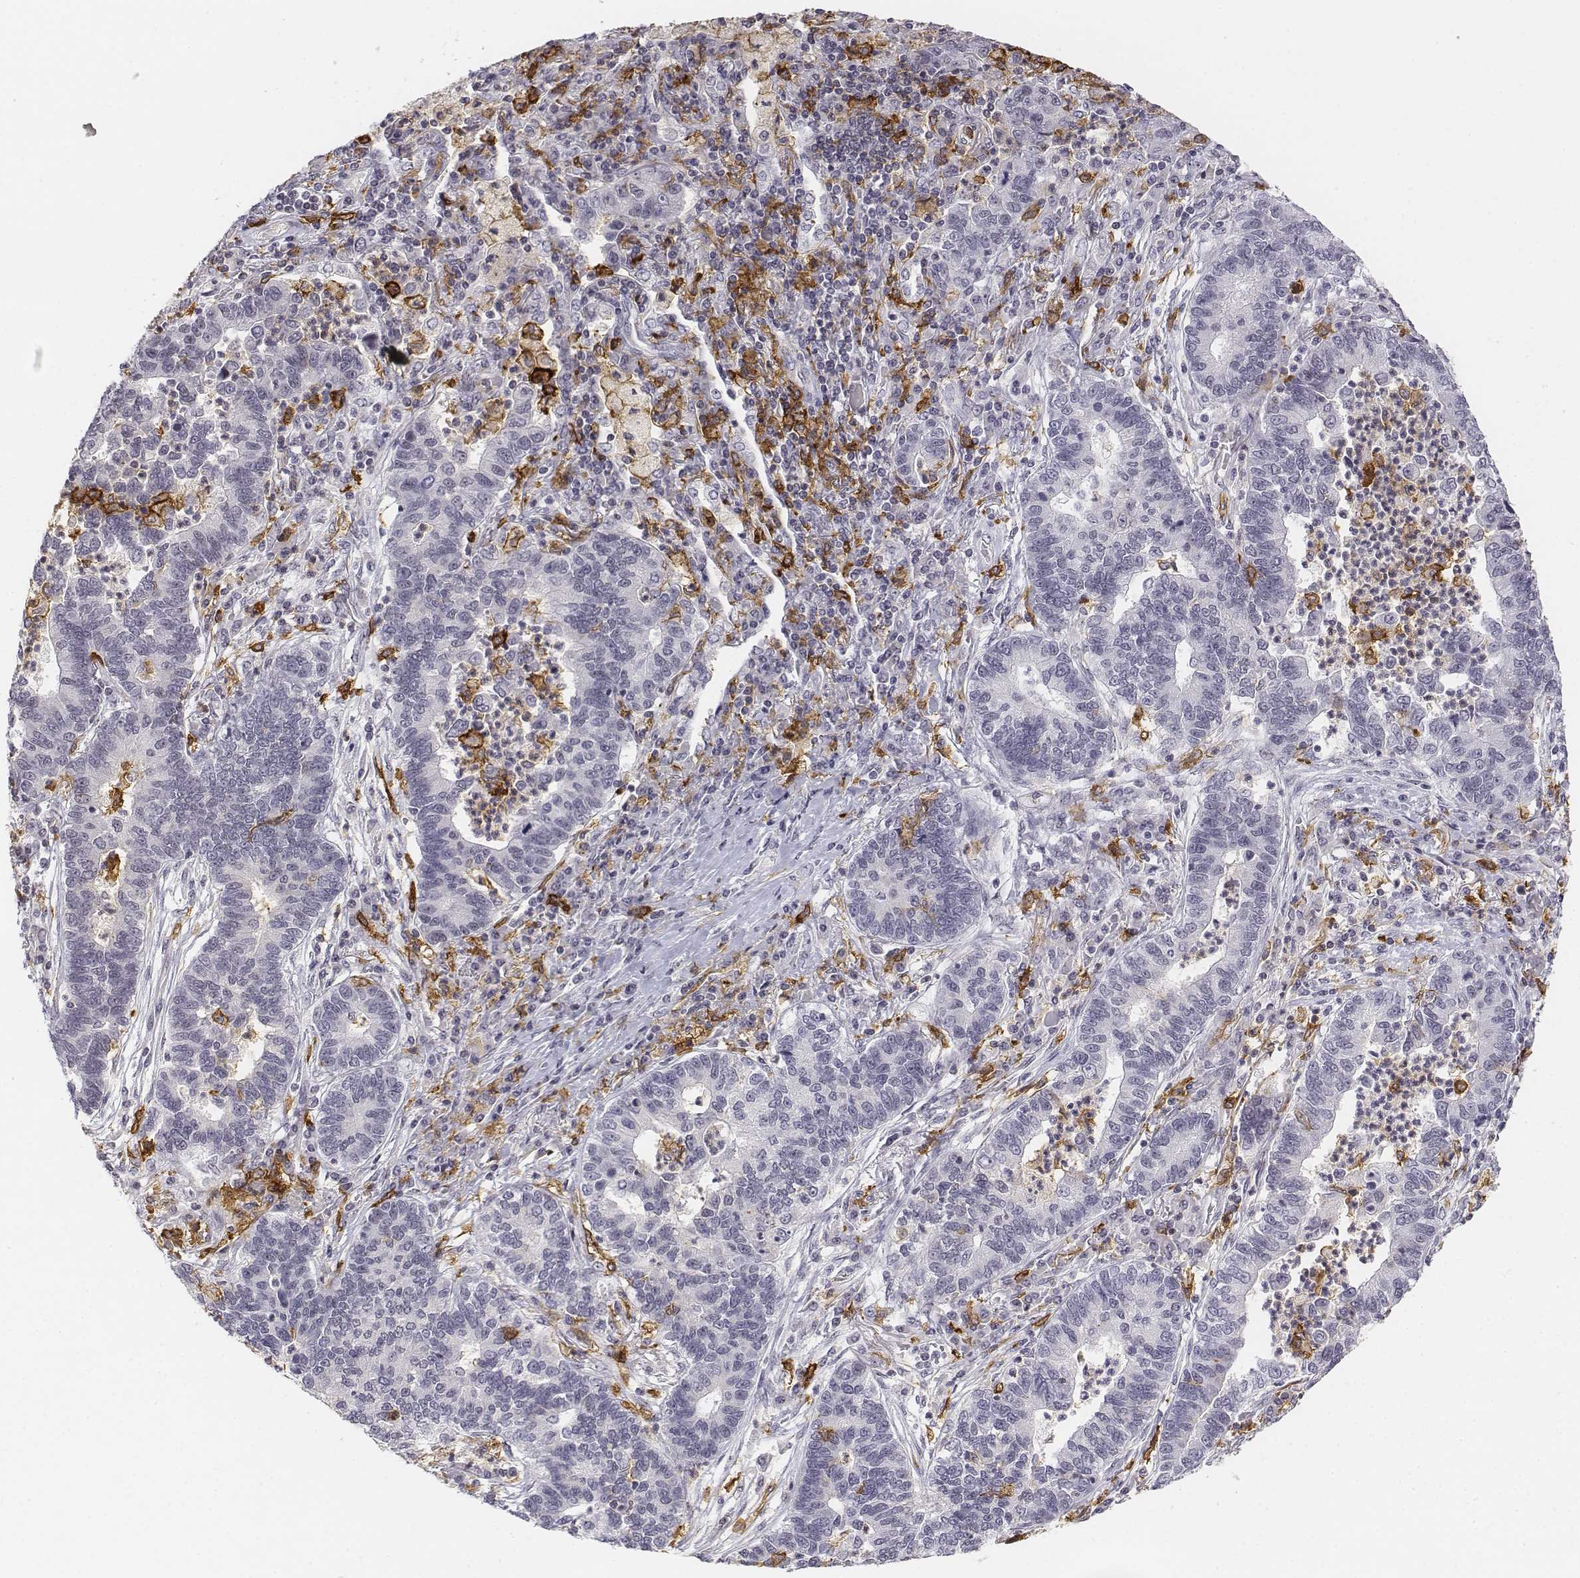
{"staining": {"intensity": "negative", "quantity": "none", "location": "none"}, "tissue": "lung cancer", "cell_type": "Tumor cells", "image_type": "cancer", "snomed": [{"axis": "morphology", "description": "Adenocarcinoma, NOS"}, {"axis": "topography", "description": "Lung"}], "caption": "DAB immunohistochemical staining of adenocarcinoma (lung) displays no significant positivity in tumor cells.", "gene": "CD14", "patient": {"sex": "female", "age": 57}}